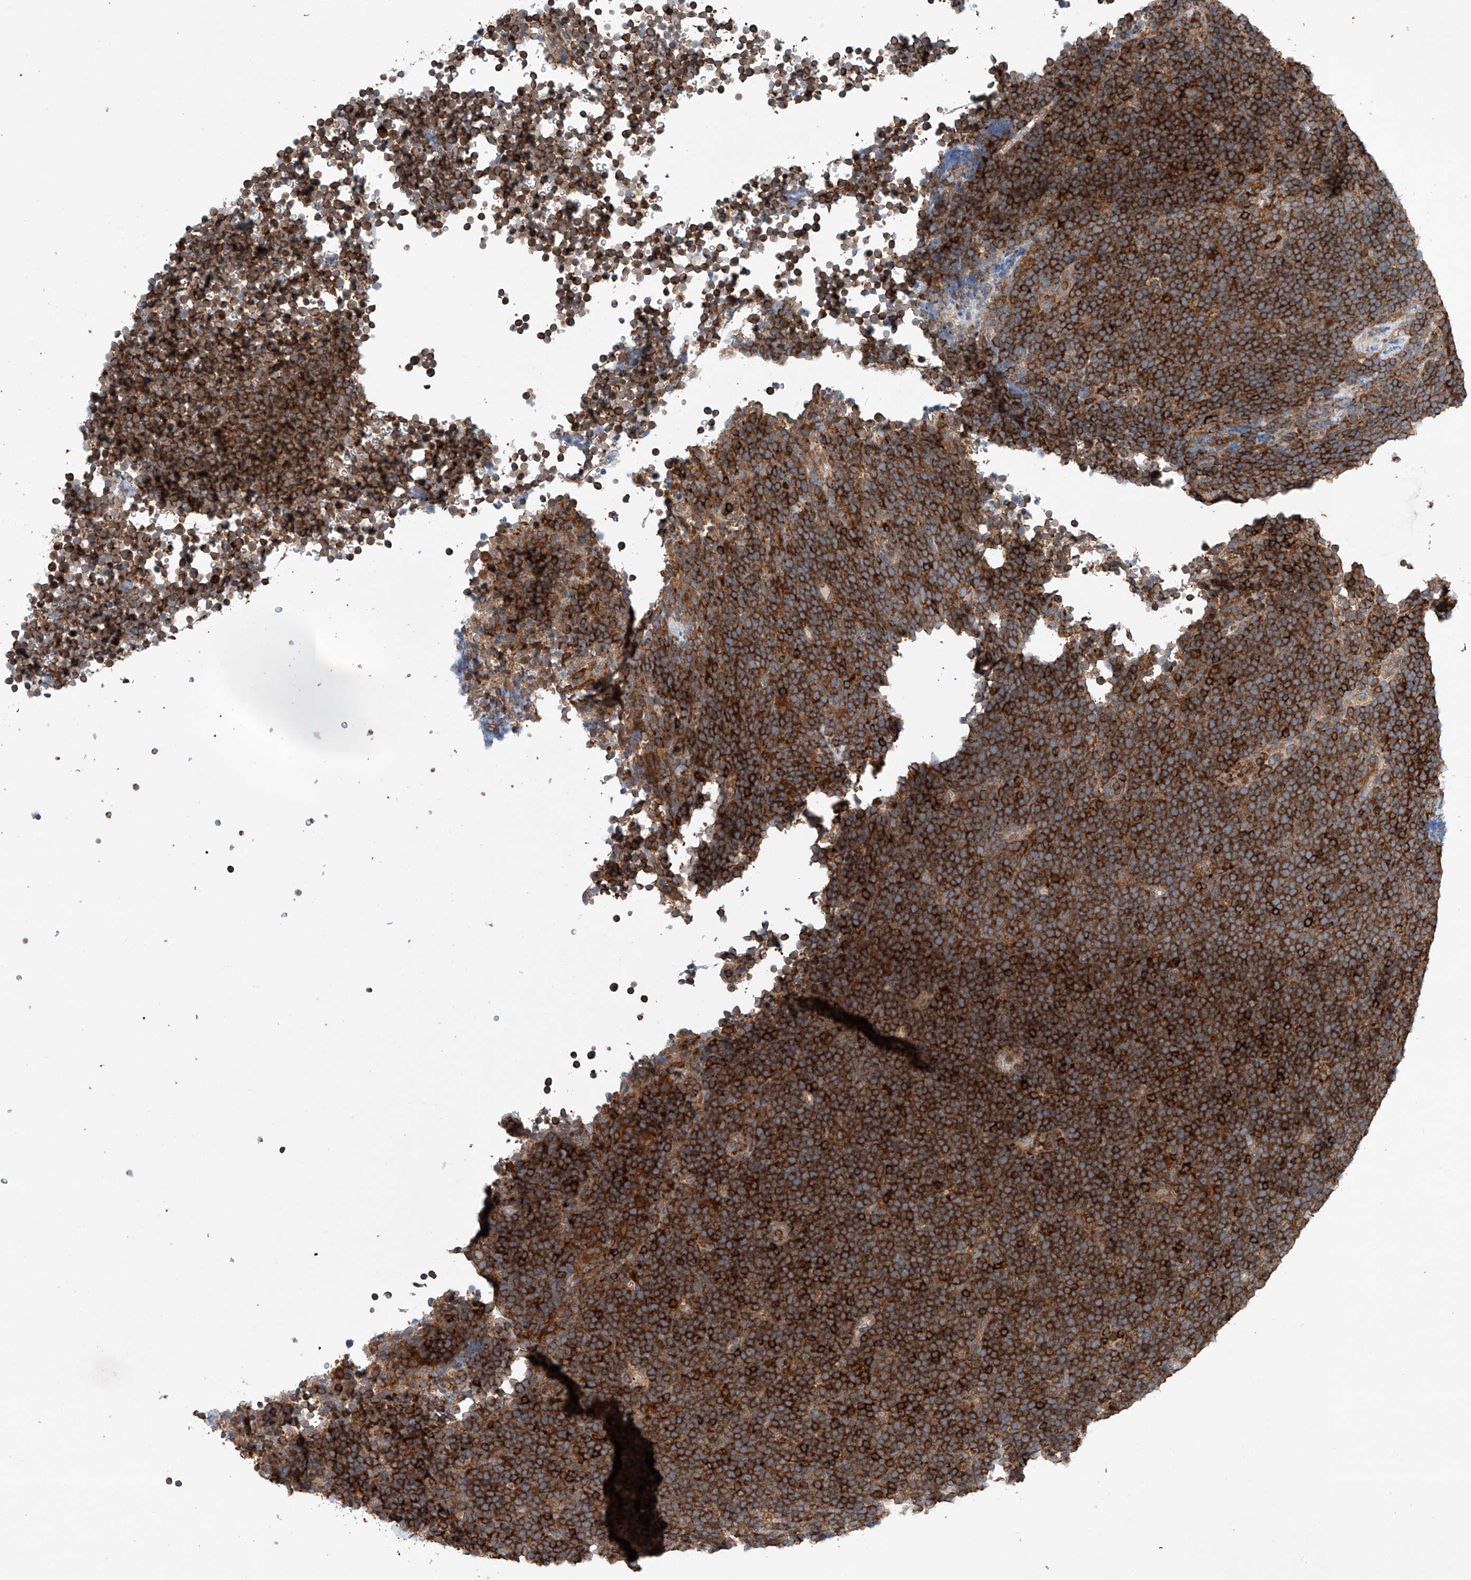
{"staining": {"intensity": "strong", "quantity": ">75%", "location": "cytoplasmic/membranous"}, "tissue": "lymphoma", "cell_type": "Tumor cells", "image_type": "cancer", "snomed": [{"axis": "morphology", "description": "Malignant lymphoma, non-Hodgkin's type, High grade"}, {"axis": "topography", "description": "Lymph node"}], "caption": "Human lymphoma stained for a protein (brown) shows strong cytoplasmic/membranous positive positivity in about >75% of tumor cells.", "gene": "CEP85L", "patient": {"sex": "male", "age": 13}}